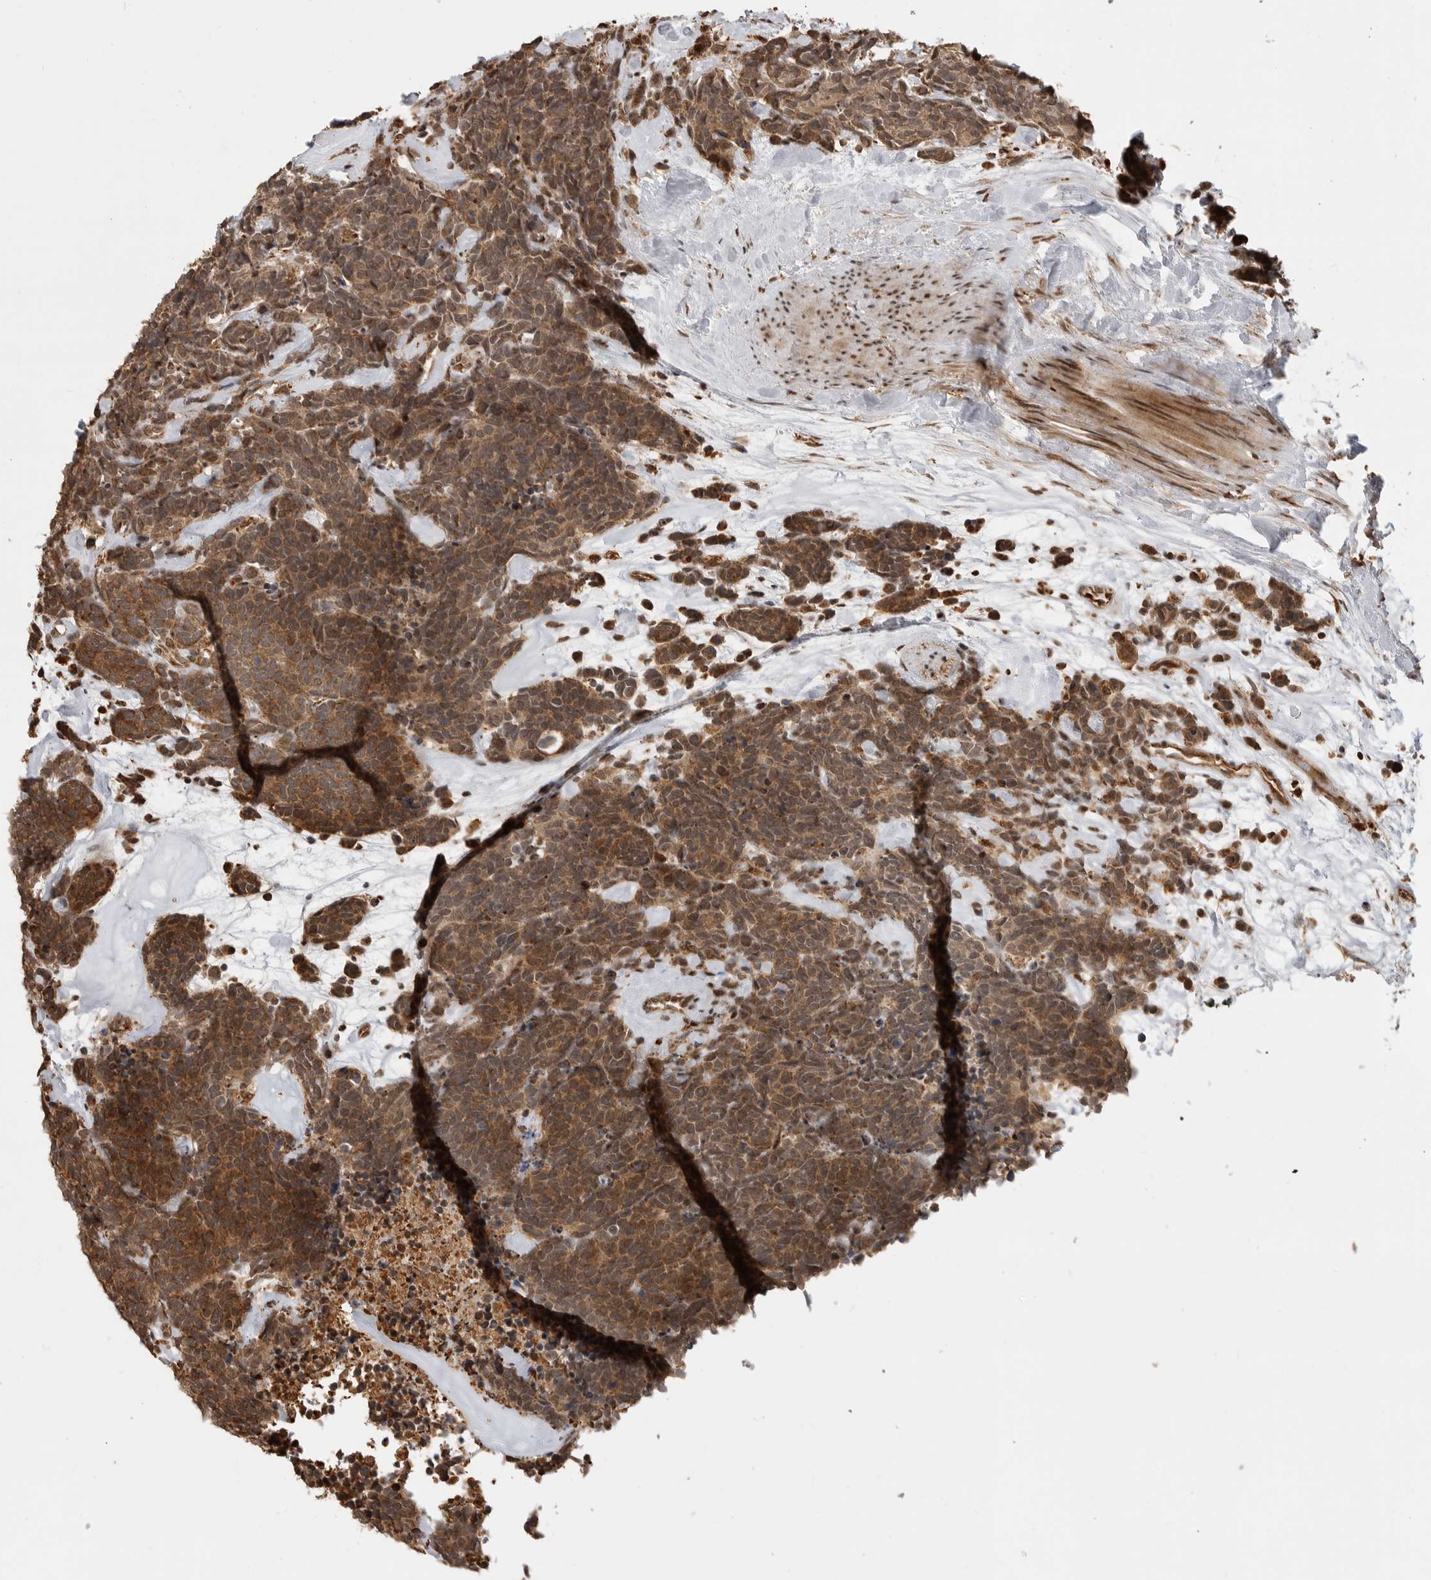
{"staining": {"intensity": "moderate", "quantity": ">75%", "location": "cytoplasmic/membranous,nuclear"}, "tissue": "carcinoid", "cell_type": "Tumor cells", "image_type": "cancer", "snomed": [{"axis": "morphology", "description": "Carcinoma, NOS"}, {"axis": "morphology", "description": "Carcinoid, malignant, NOS"}, {"axis": "topography", "description": "Urinary bladder"}], "caption": "IHC (DAB (3,3'-diaminobenzidine)) staining of malignant carcinoid exhibits moderate cytoplasmic/membranous and nuclear protein positivity in about >75% of tumor cells. (DAB (3,3'-diaminobenzidine) IHC, brown staining for protein, blue staining for nuclei).", "gene": "BMP2K", "patient": {"sex": "male", "age": 57}}